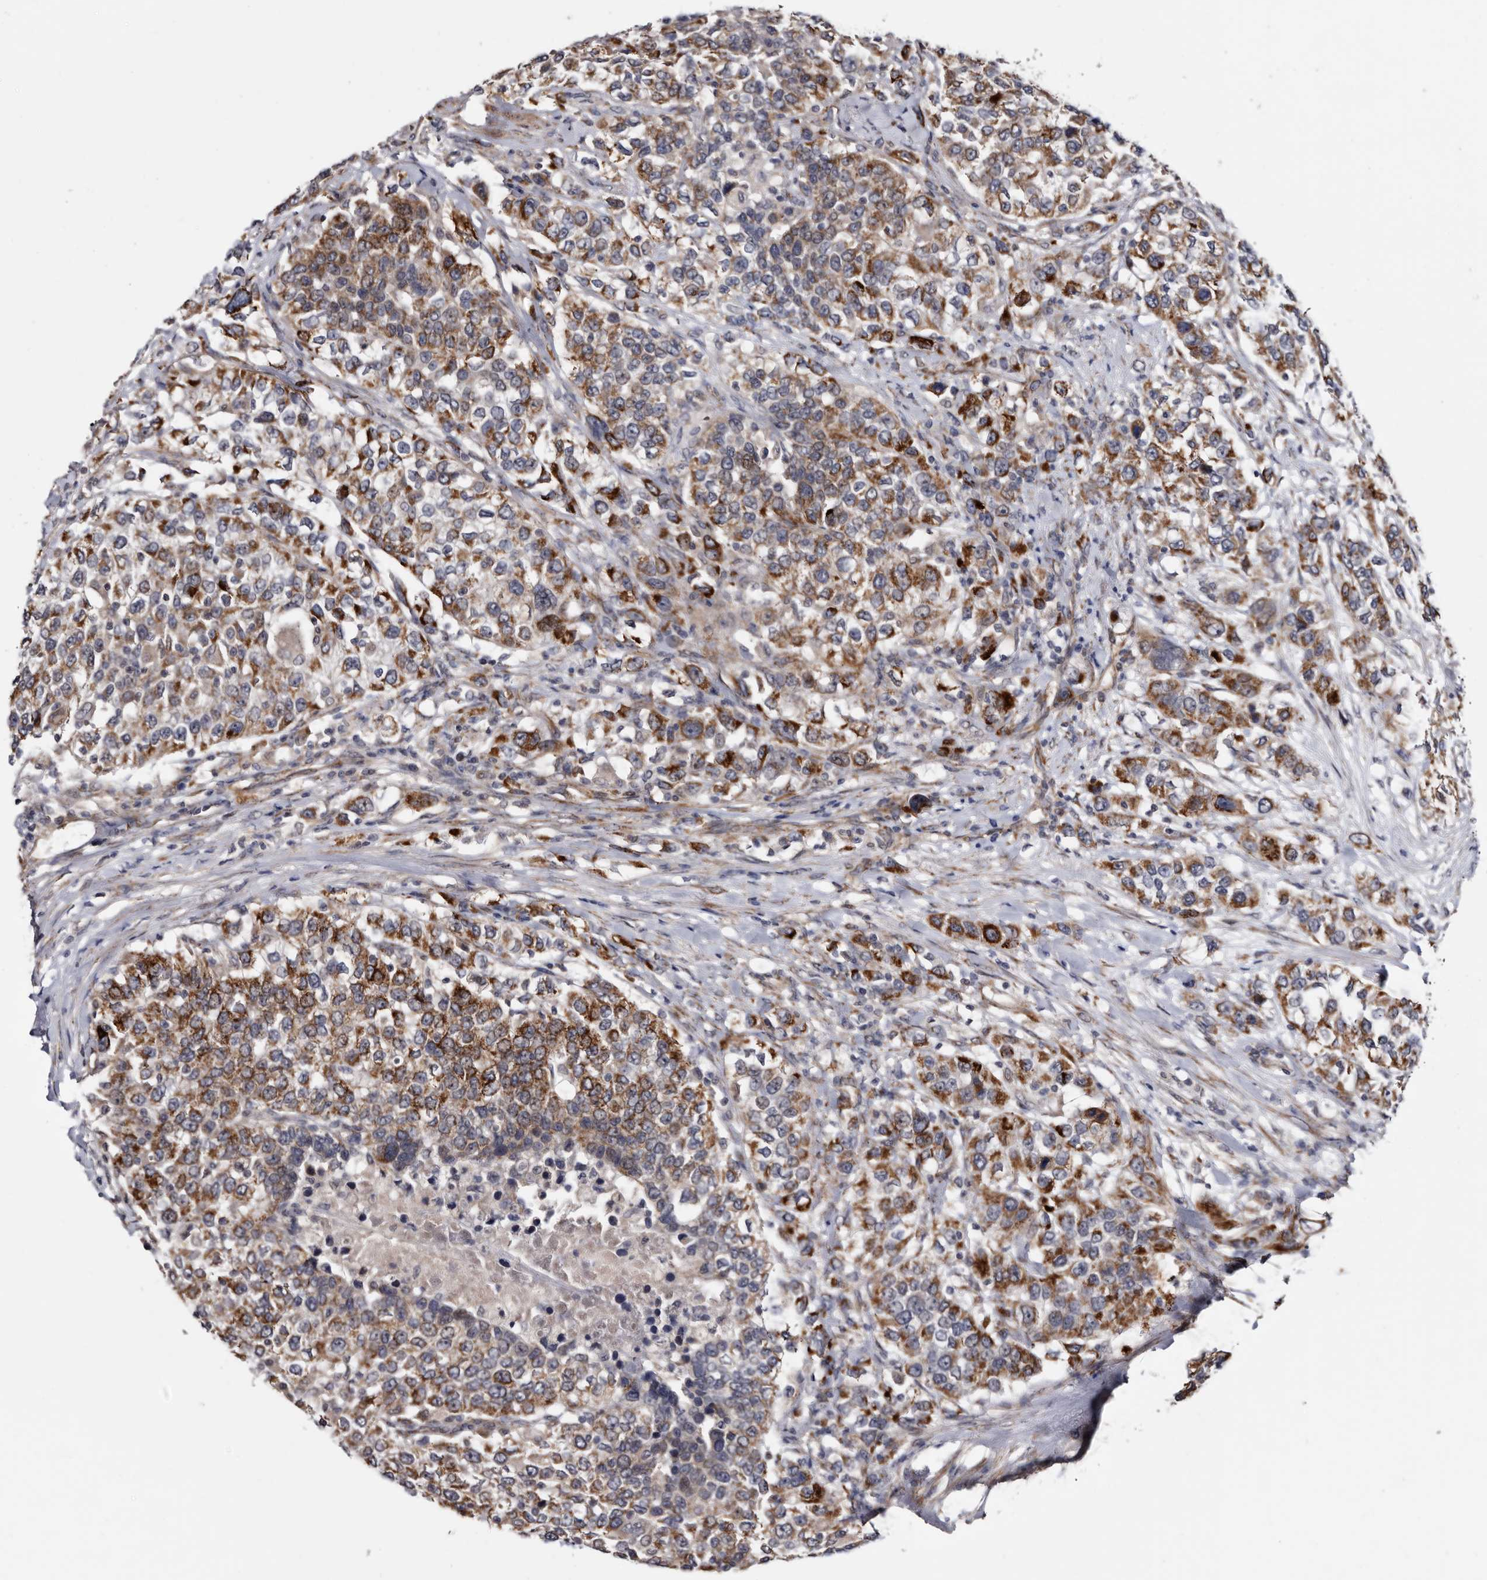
{"staining": {"intensity": "strong", "quantity": "25%-75%", "location": "cytoplasmic/membranous"}, "tissue": "urothelial cancer", "cell_type": "Tumor cells", "image_type": "cancer", "snomed": [{"axis": "morphology", "description": "Urothelial carcinoma, High grade"}, {"axis": "topography", "description": "Urinary bladder"}], "caption": "Immunohistochemistry (IHC) micrograph of human urothelial cancer stained for a protein (brown), which shows high levels of strong cytoplasmic/membranous staining in about 25%-75% of tumor cells.", "gene": "ARMCX2", "patient": {"sex": "female", "age": 80}}